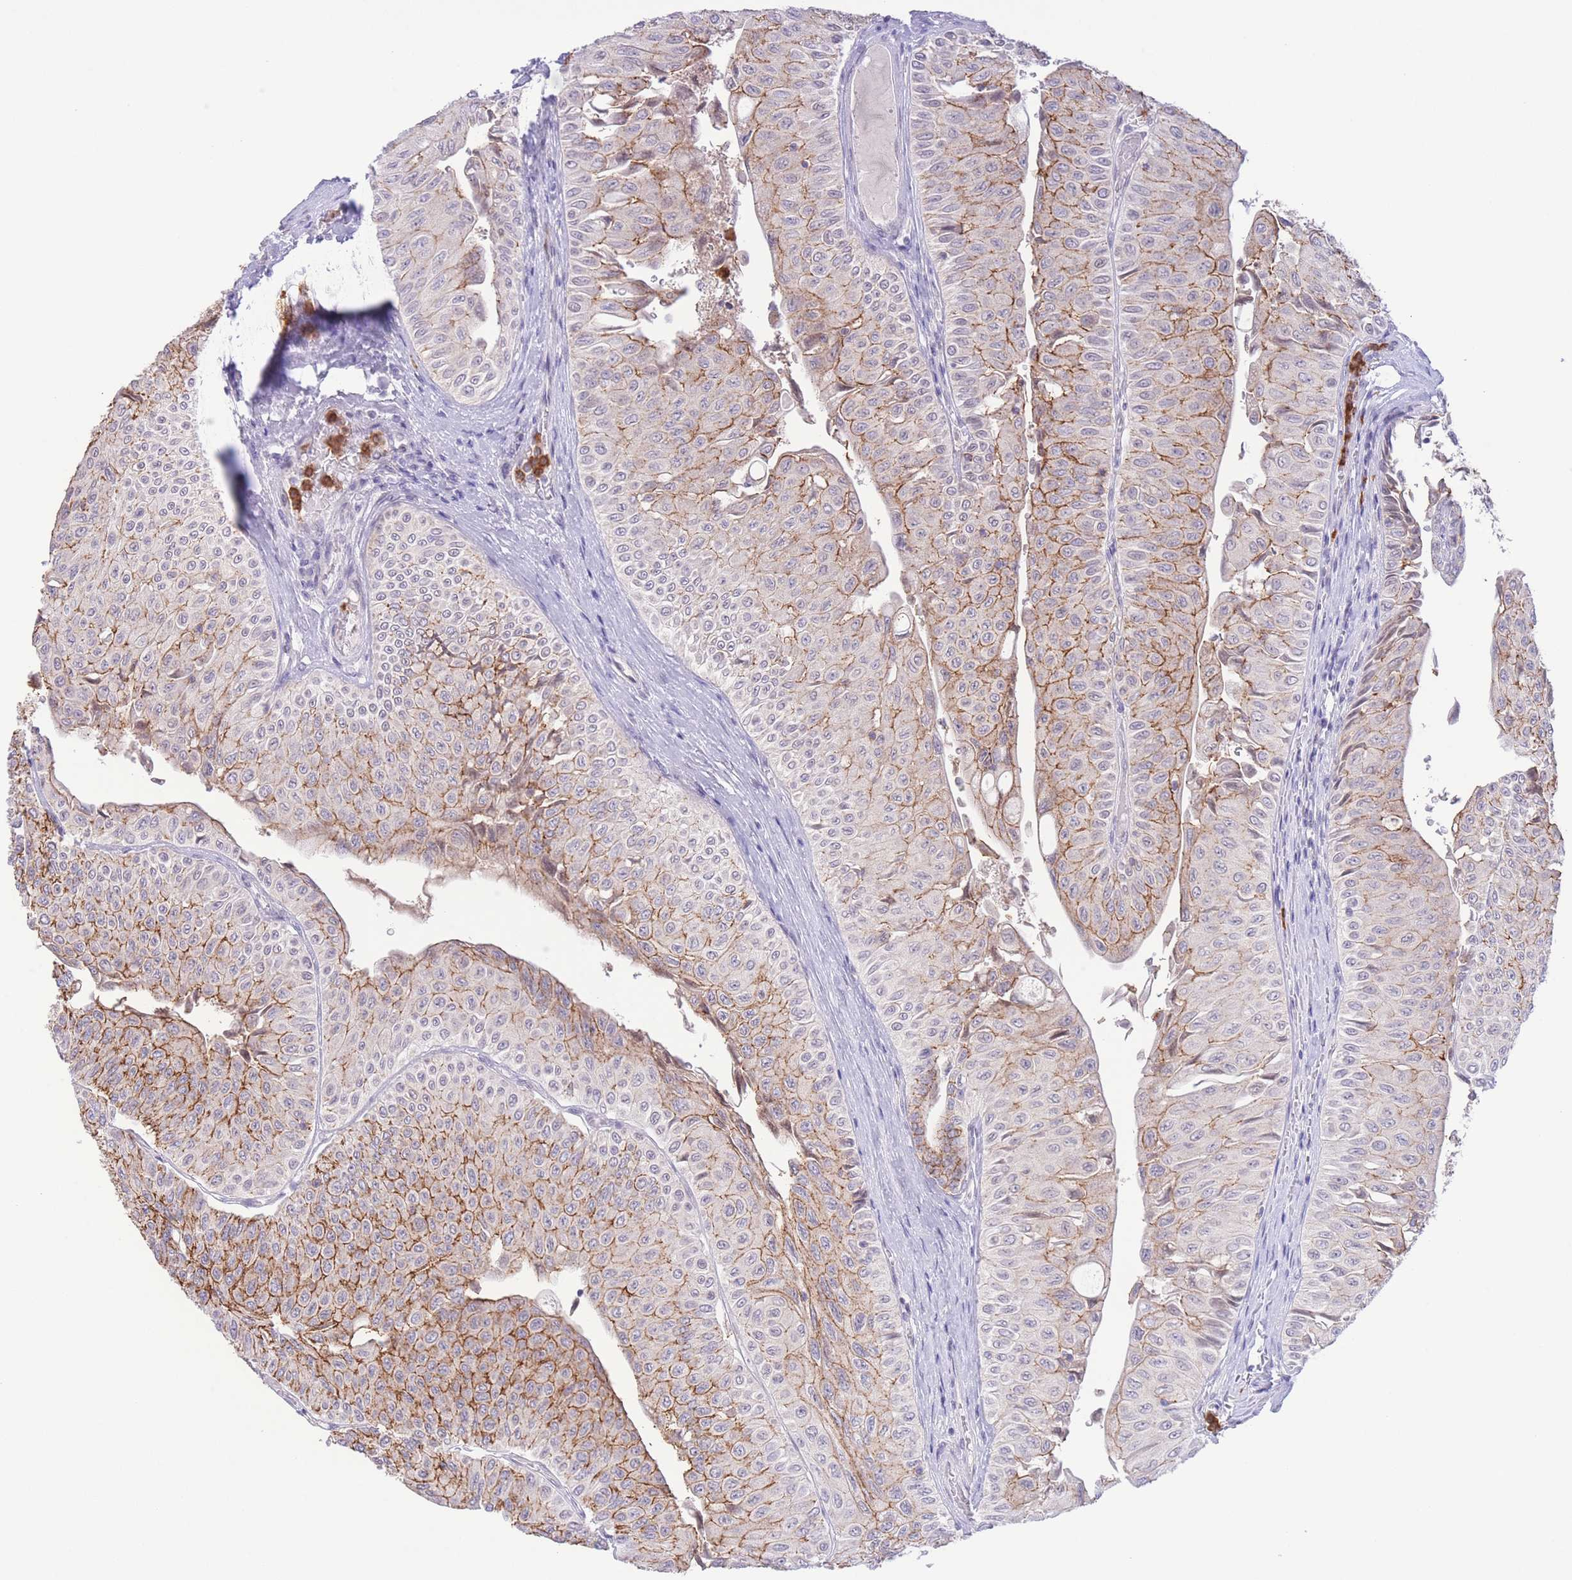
{"staining": {"intensity": "moderate", "quantity": "25%-75%", "location": "cytoplasmic/membranous"}, "tissue": "urothelial cancer", "cell_type": "Tumor cells", "image_type": "cancer", "snomed": [{"axis": "morphology", "description": "Urothelial carcinoma, NOS"}, {"axis": "topography", "description": "Urinary bladder"}], "caption": "Brown immunohistochemical staining in transitional cell carcinoma reveals moderate cytoplasmic/membranous staining in about 25%-75% of tumor cells. (Stains: DAB in brown, nuclei in blue, Microscopy: brightfield microscopy at high magnification).", "gene": "LCLAT1", "patient": {"sex": "male", "age": 59}}